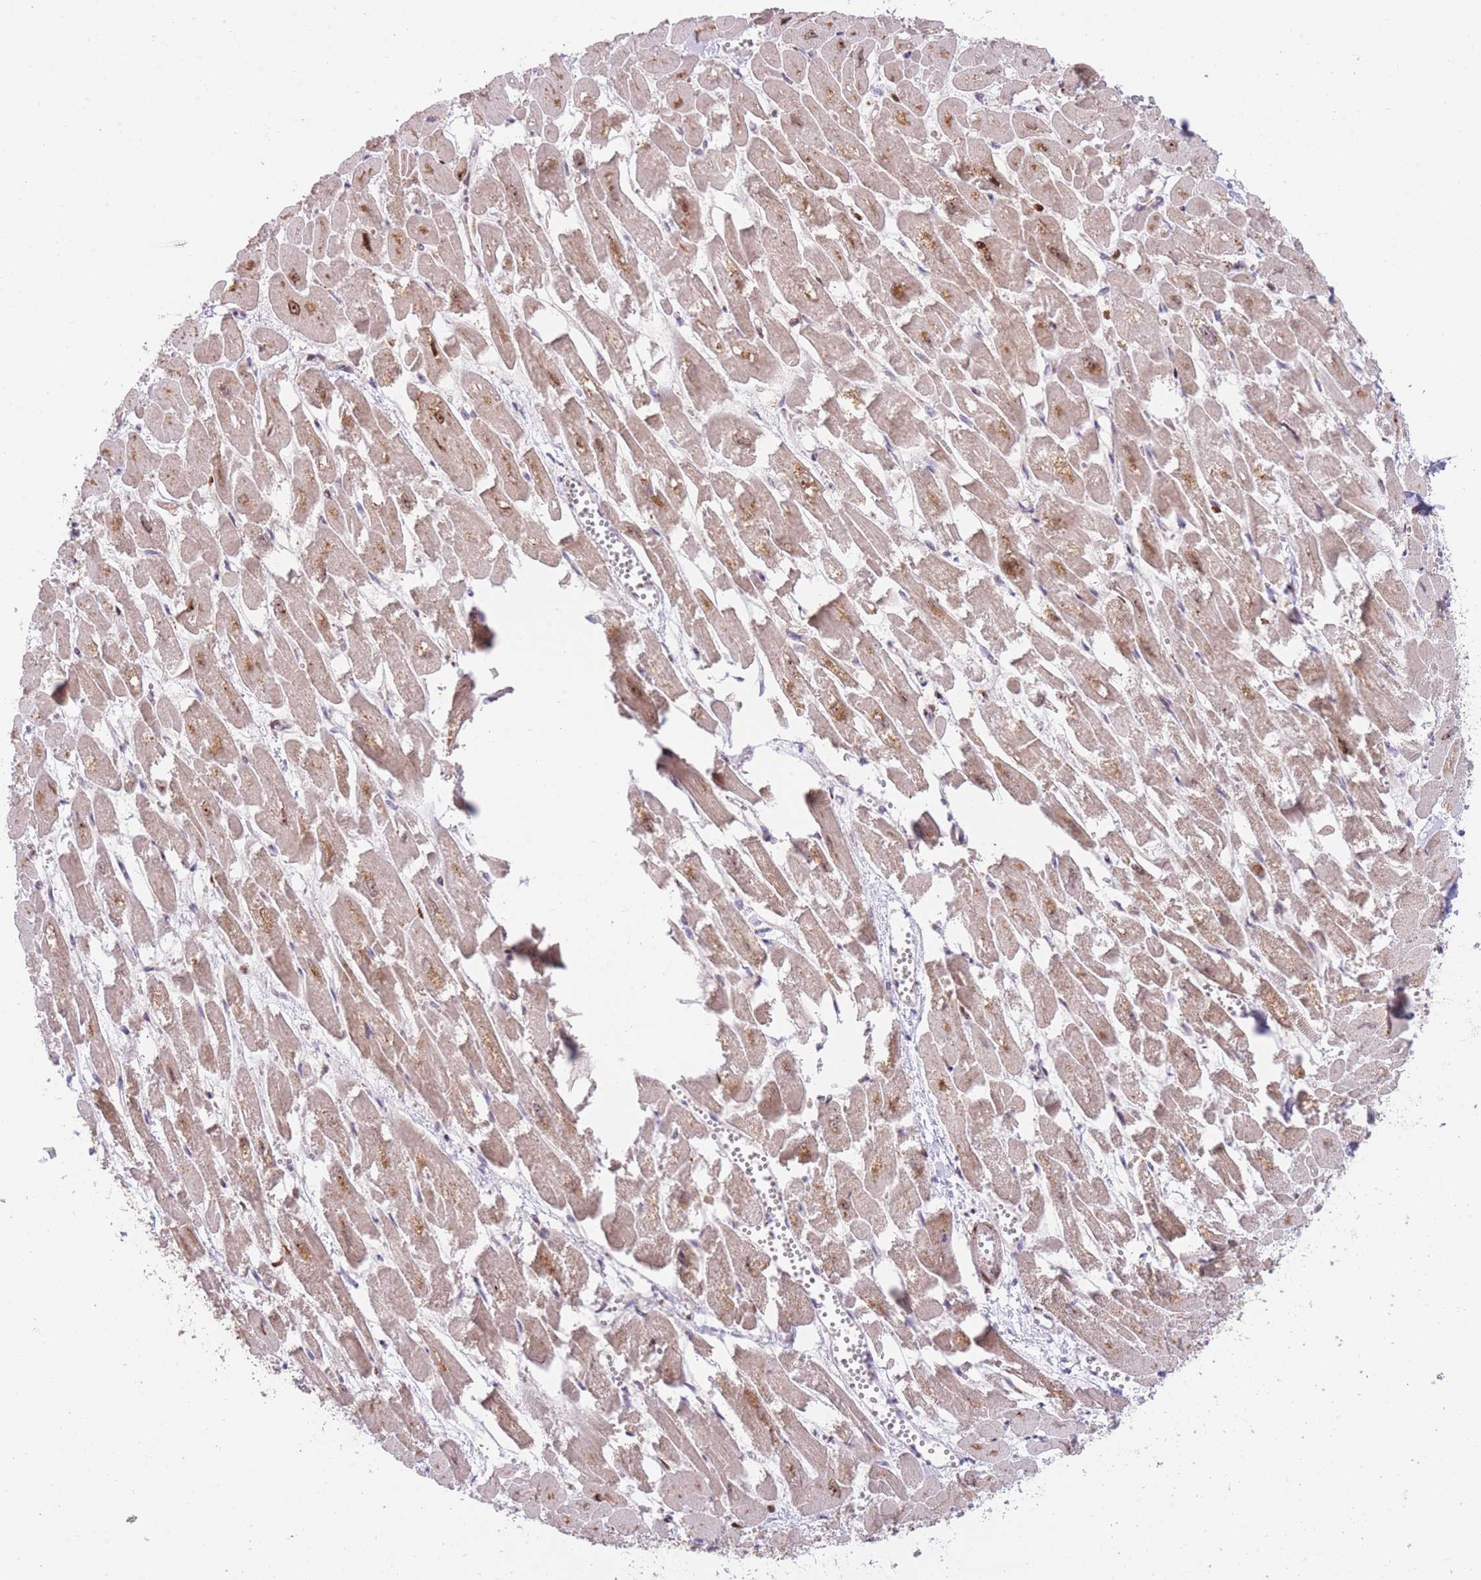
{"staining": {"intensity": "moderate", "quantity": ">75%", "location": "cytoplasmic/membranous"}, "tissue": "heart muscle", "cell_type": "Cardiomyocytes", "image_type": "normal", "snomed": [{"axis": "morphology", "description": "Normal tissue, NOS"}, {"axis": "topography", "description": "Heart"}], "caption": "Protein staining exhibits moderate cytoplasmic/membranous staining in approximately >75% of cardiomyocytes in normal heart muscle. (DAB IHC, brown staining for protein, blue staining for nuclei).", "gene": "BOLA2B", "patient": {"sex": "male", "age": 54}}